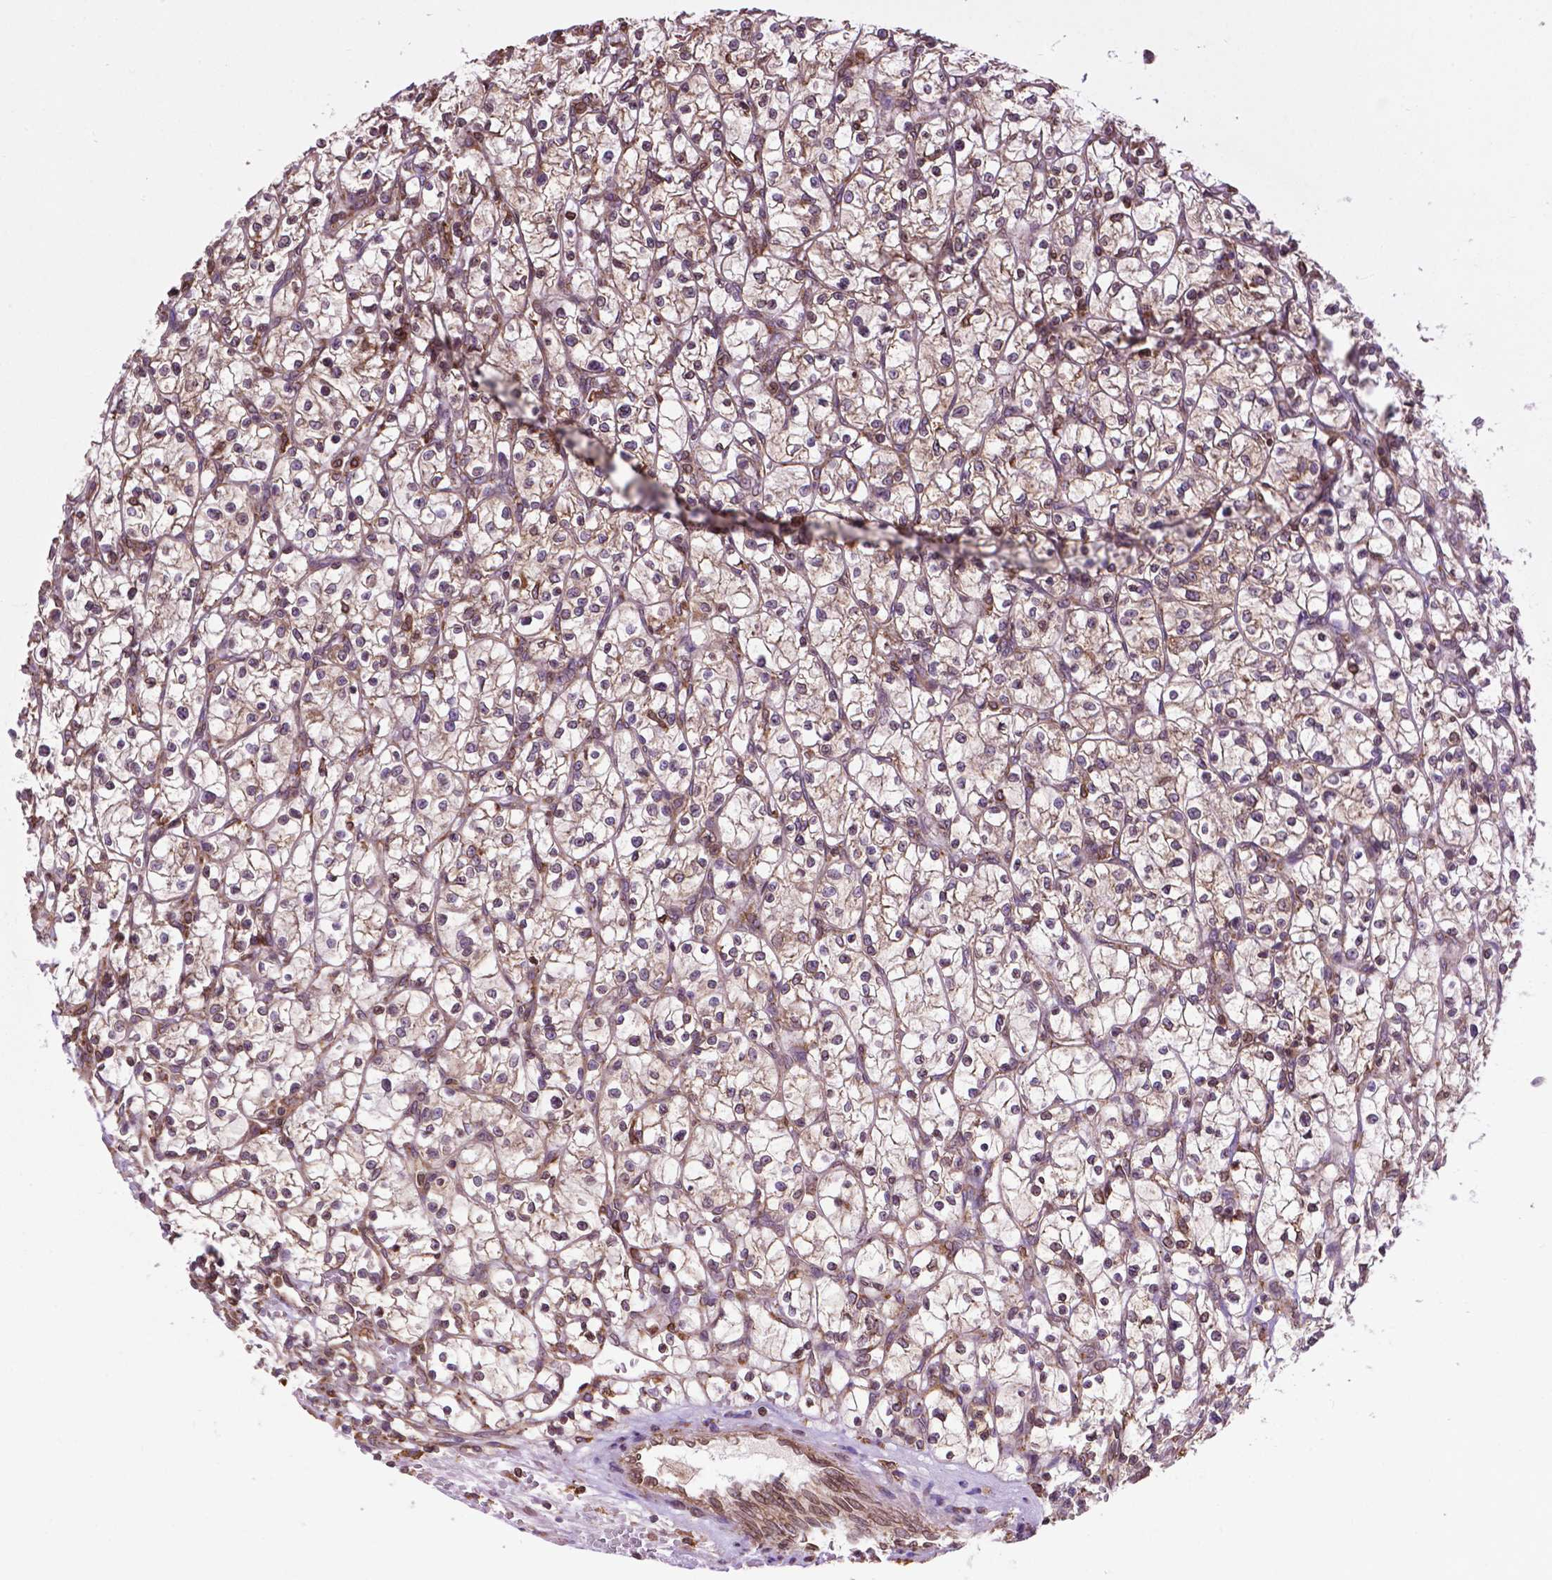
{"staining": {"intensity": "weak", "quantity": "<25%", "location": "cytoplasmic/membranous,nuclear"}, "tissue": "renal cancer", "cell_type": "Tumor cells", "image_type": "cancer", "snomed": [{"axis": "morphology", "description": "Adenocarcinoma, NOS"}, {"axis": "topography", "description": "Kidney"}], "caption": "High power microscopy histopathology image of an immunohistochemistry (IHC) micrograph of renal cancer (adenocarcinoma), revealing no significant positivity in tumor cells.", "gene": "GANAB", "patient": {"sex": "female", "age": 64}}